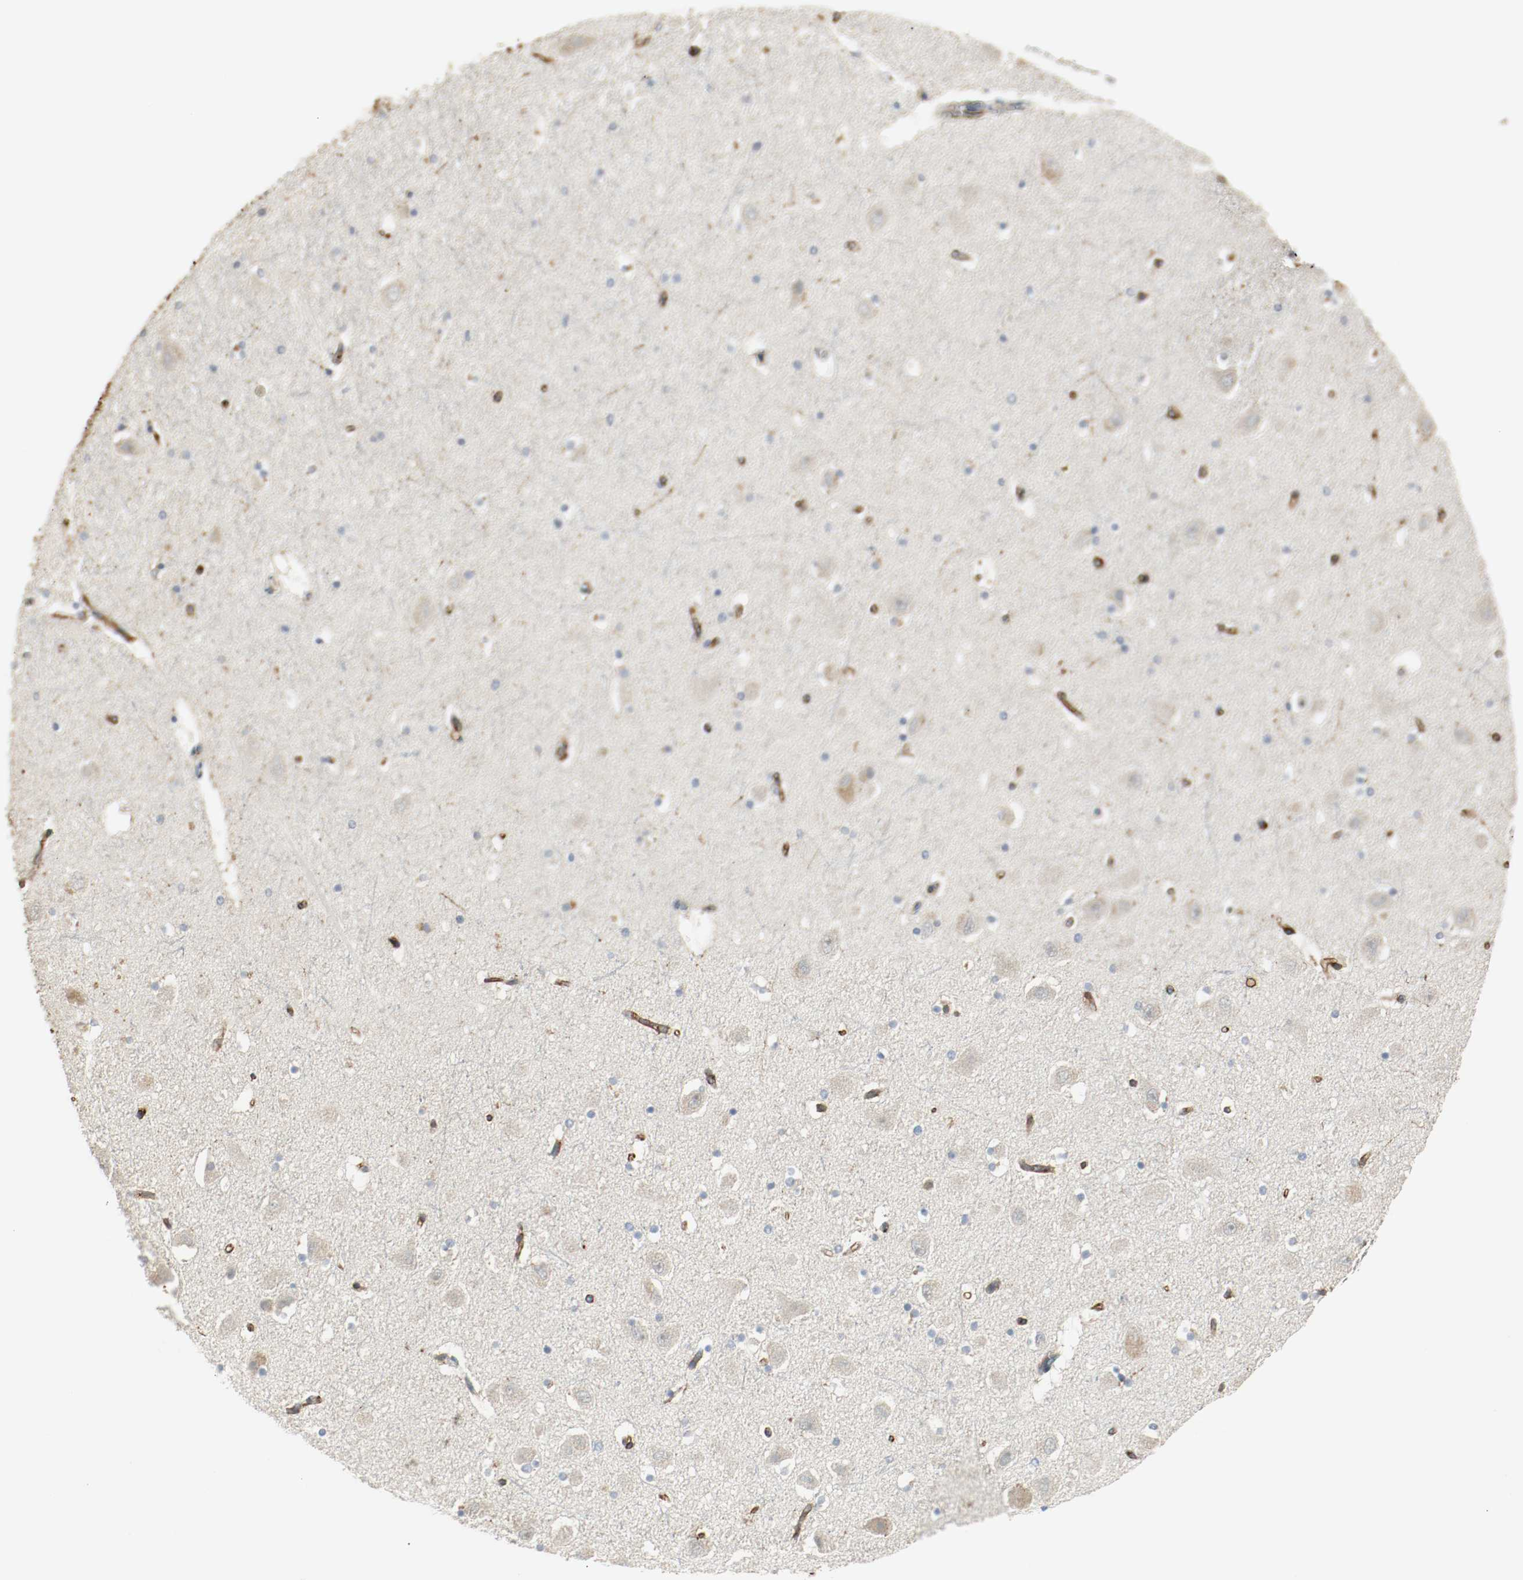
{"staining": {"intensity": "strong", "quantity": "<25%", "location": "cytoplasmic/membranous"}, "tissue": "hippocampus", "cell_type": "Glial cells", "image_type": "normal", "snomed": [{"axis": "morphology", "description": "Normal tissue, NOS"}, {"axis": "topography", "description": "Hippocampus"}], "caption": "This micrograph exhibits immunohistochemistry staining of unremarkable human hippocampus, with medium strong cytoplasmic/membranous expression in approximately <25% of glial cells.", "gene": "MELTF", "patient": {"sex": "male", "age": 45}}